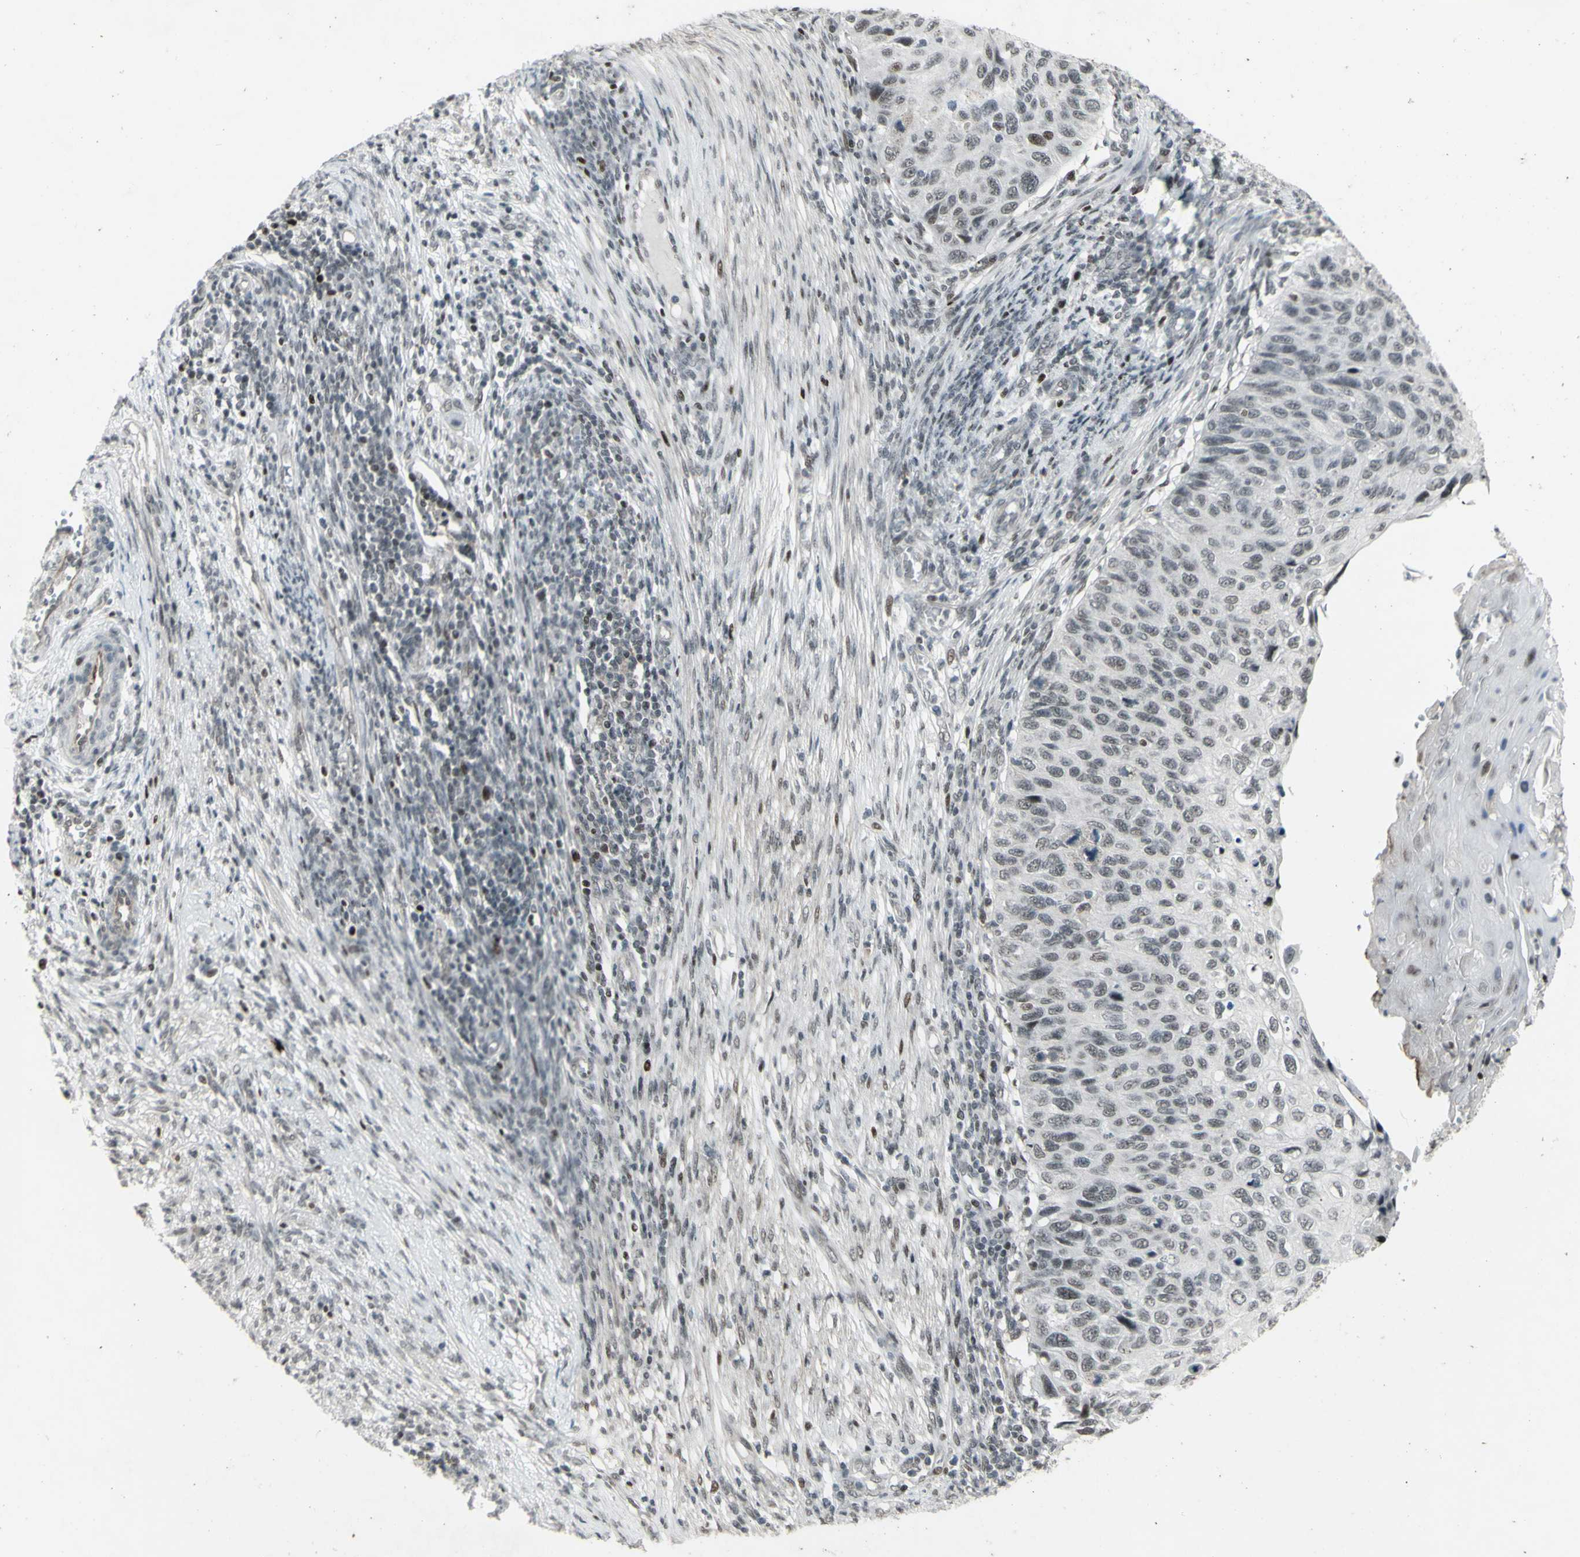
{"staining": {"intensity": "weak", "quantity": "<25%", "location": "nuclear"}, "tissue": "cervical cancer", "cell_type": "Tumor cells", "image_type": "cancer", "snomed": [{"axis": "morphology", "description": "Squamous cell carcinoma, NOS"}, {"axis": "topography", "description": "Cervix"}], "caption": "Immunohistochemistry micrograph of cervical cancer stained for a protein (brown), which displays no positivity in tumor cells.", "gene": "SUPT6H", "patient": {"sex": "female", "age": 70}}